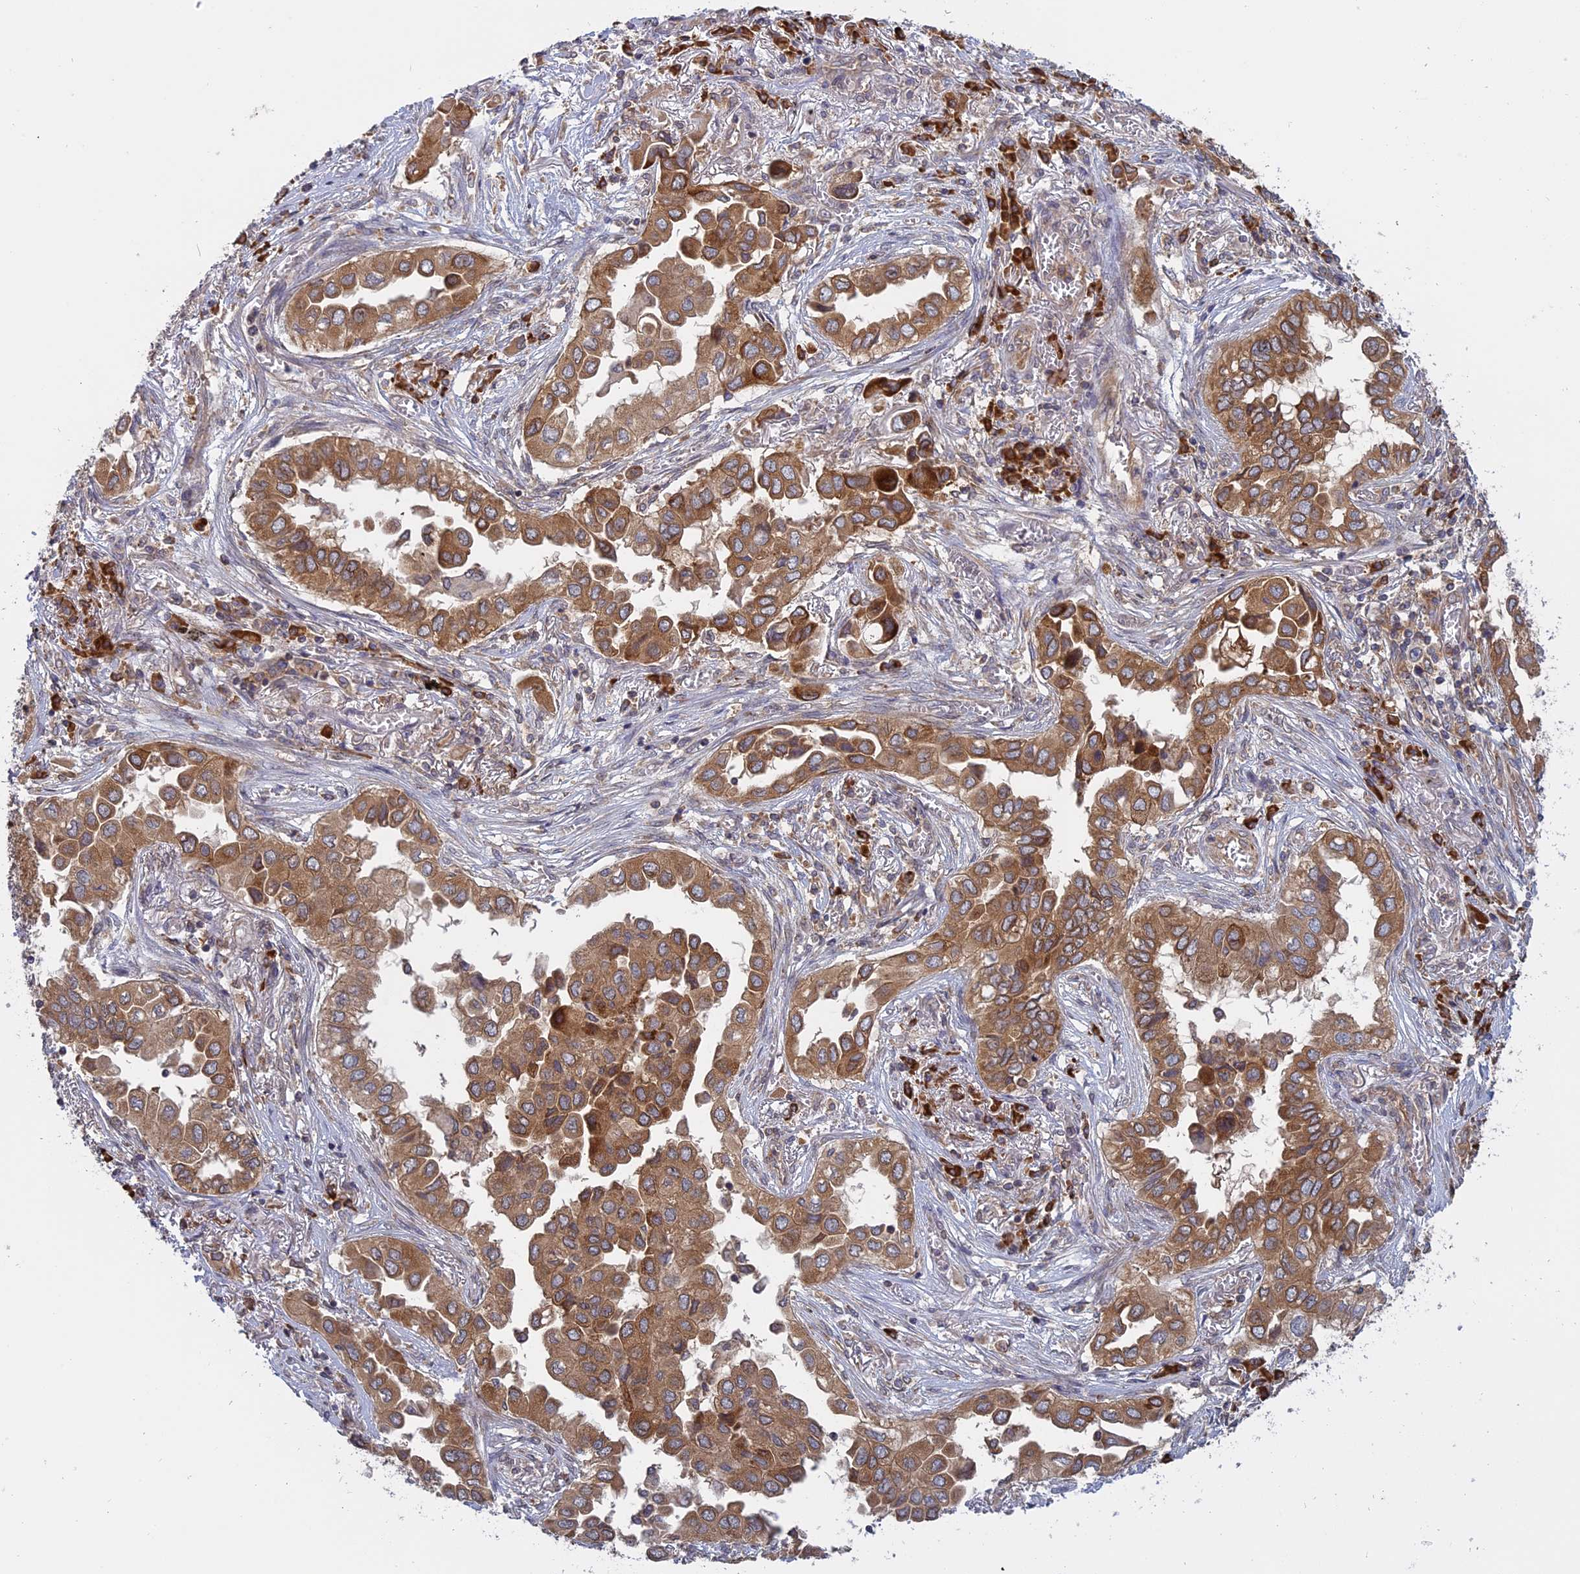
{"staining": {"intensity": "moderate", "quantity": ">75%", "location": "cytoplasmic/membranous"}, "tissue": "lung cancer", "cell_type": "Tumor cells", "image_type": "cancer", "snomed": [{"axis": "morphology", "description": "Adenocarcinoma, NOS"}, {"axis": "topography", "description": "Lung"}], "caption": "Immunohistochemistry (IHC) of human lung cancer (adenocarcinoma) exhibits medium levels of moderate cytoplasmic/membranous positivity in approximately >75% of tumor cells.", "gene": "TMEM208", "patient": {"sex": "female", "age": 76}}